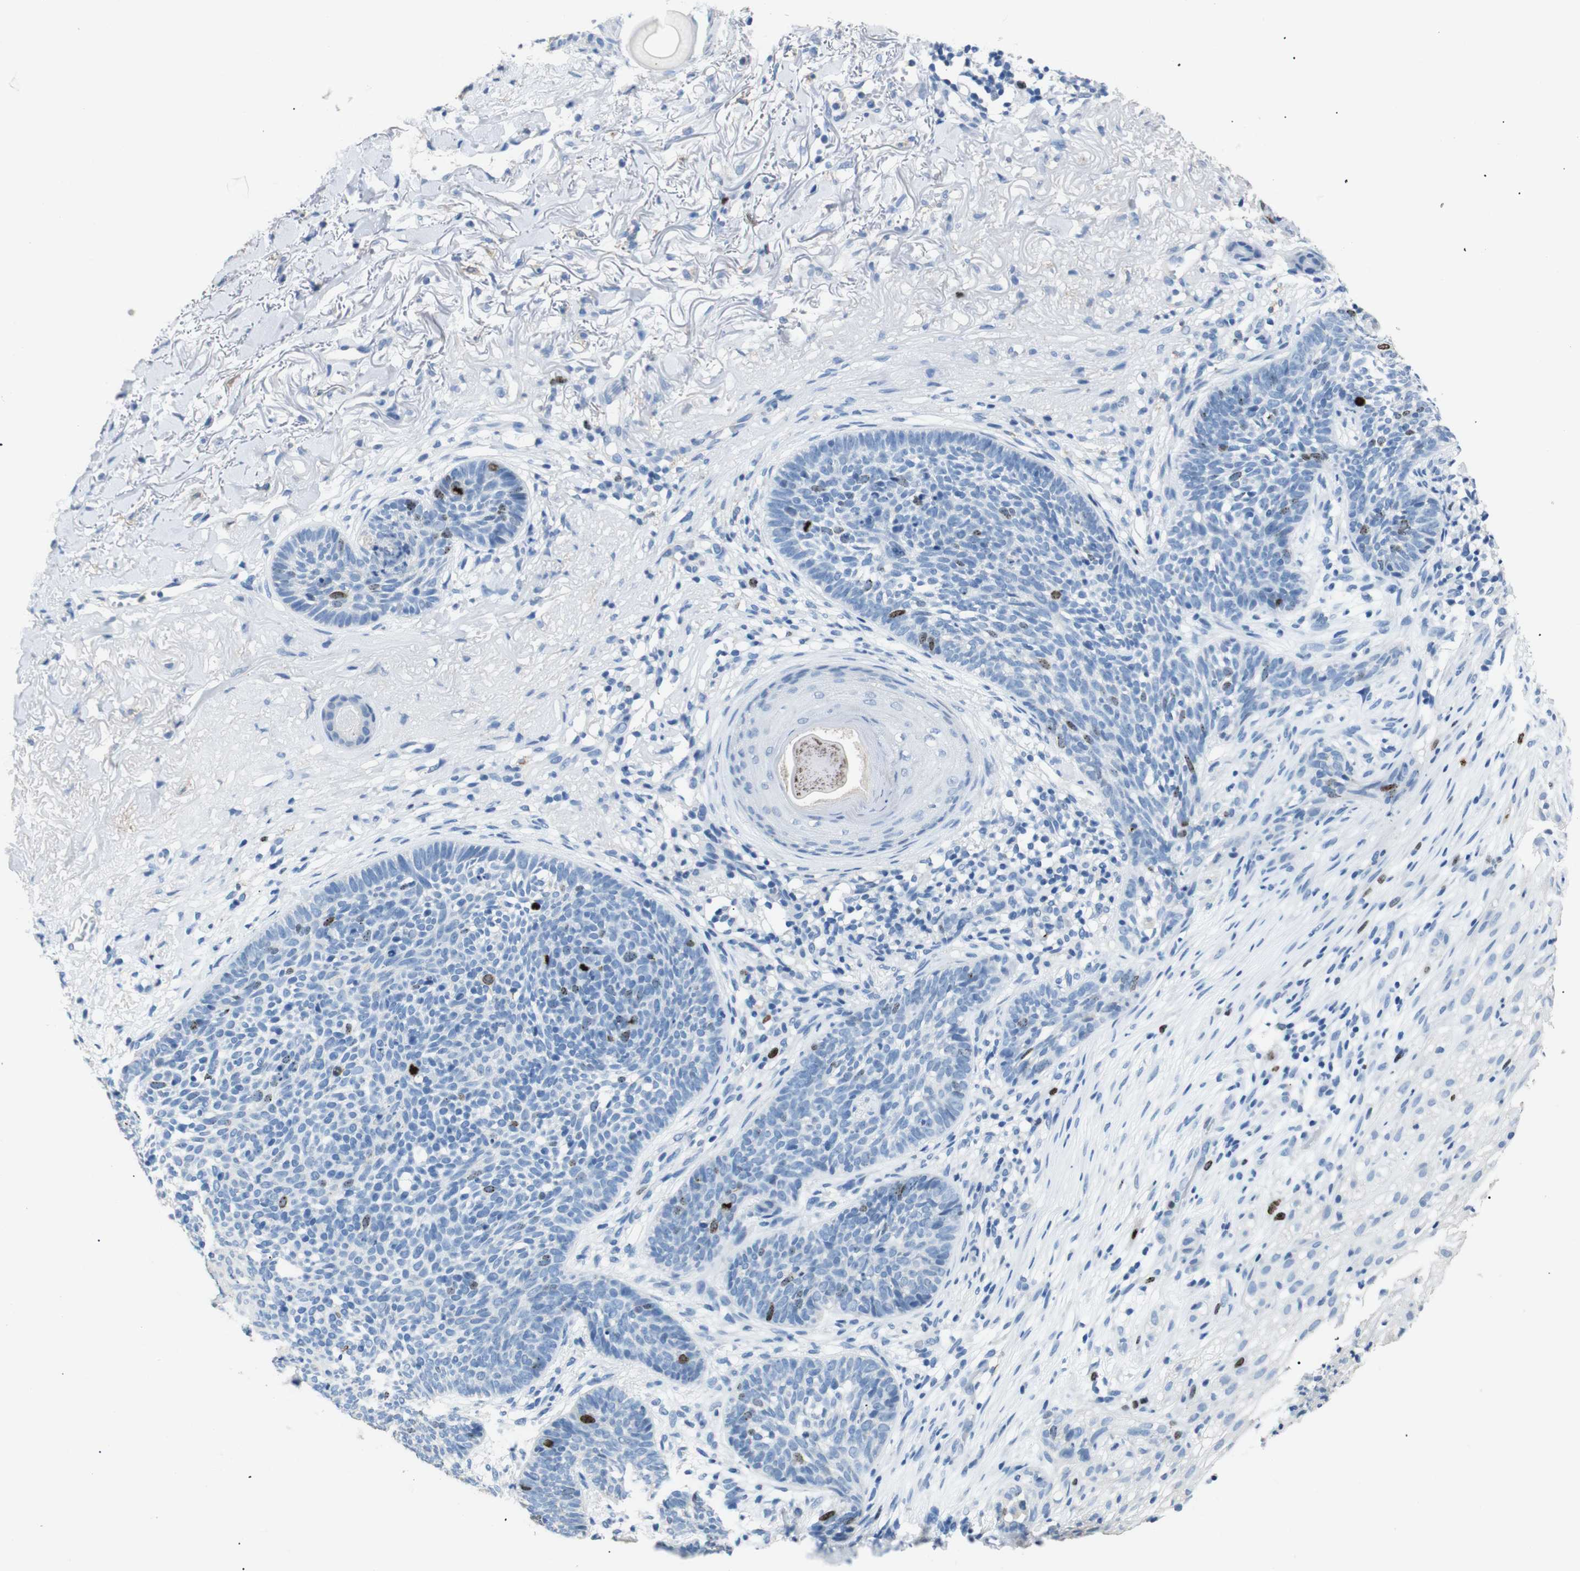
{"staining": {"intensity": "moderate", "quantity": "<25%", "location": "nuclear"}, "tissue": "skin cancer", "cell_type": "Tumor cells", "image_type": "cancer", "snomed": [{"axis": "morphology", "description": "Basal cell carcinoma"}, {"axis": "topography", "description": "Skin"}], "caption": "Moderate nuclear staining for a protein is present in approximately <25% of tumor cells of skin basal cell carcinoma using IHC.", "gene": "INCENP", "patient": {"sex": "female", "age": 70}}